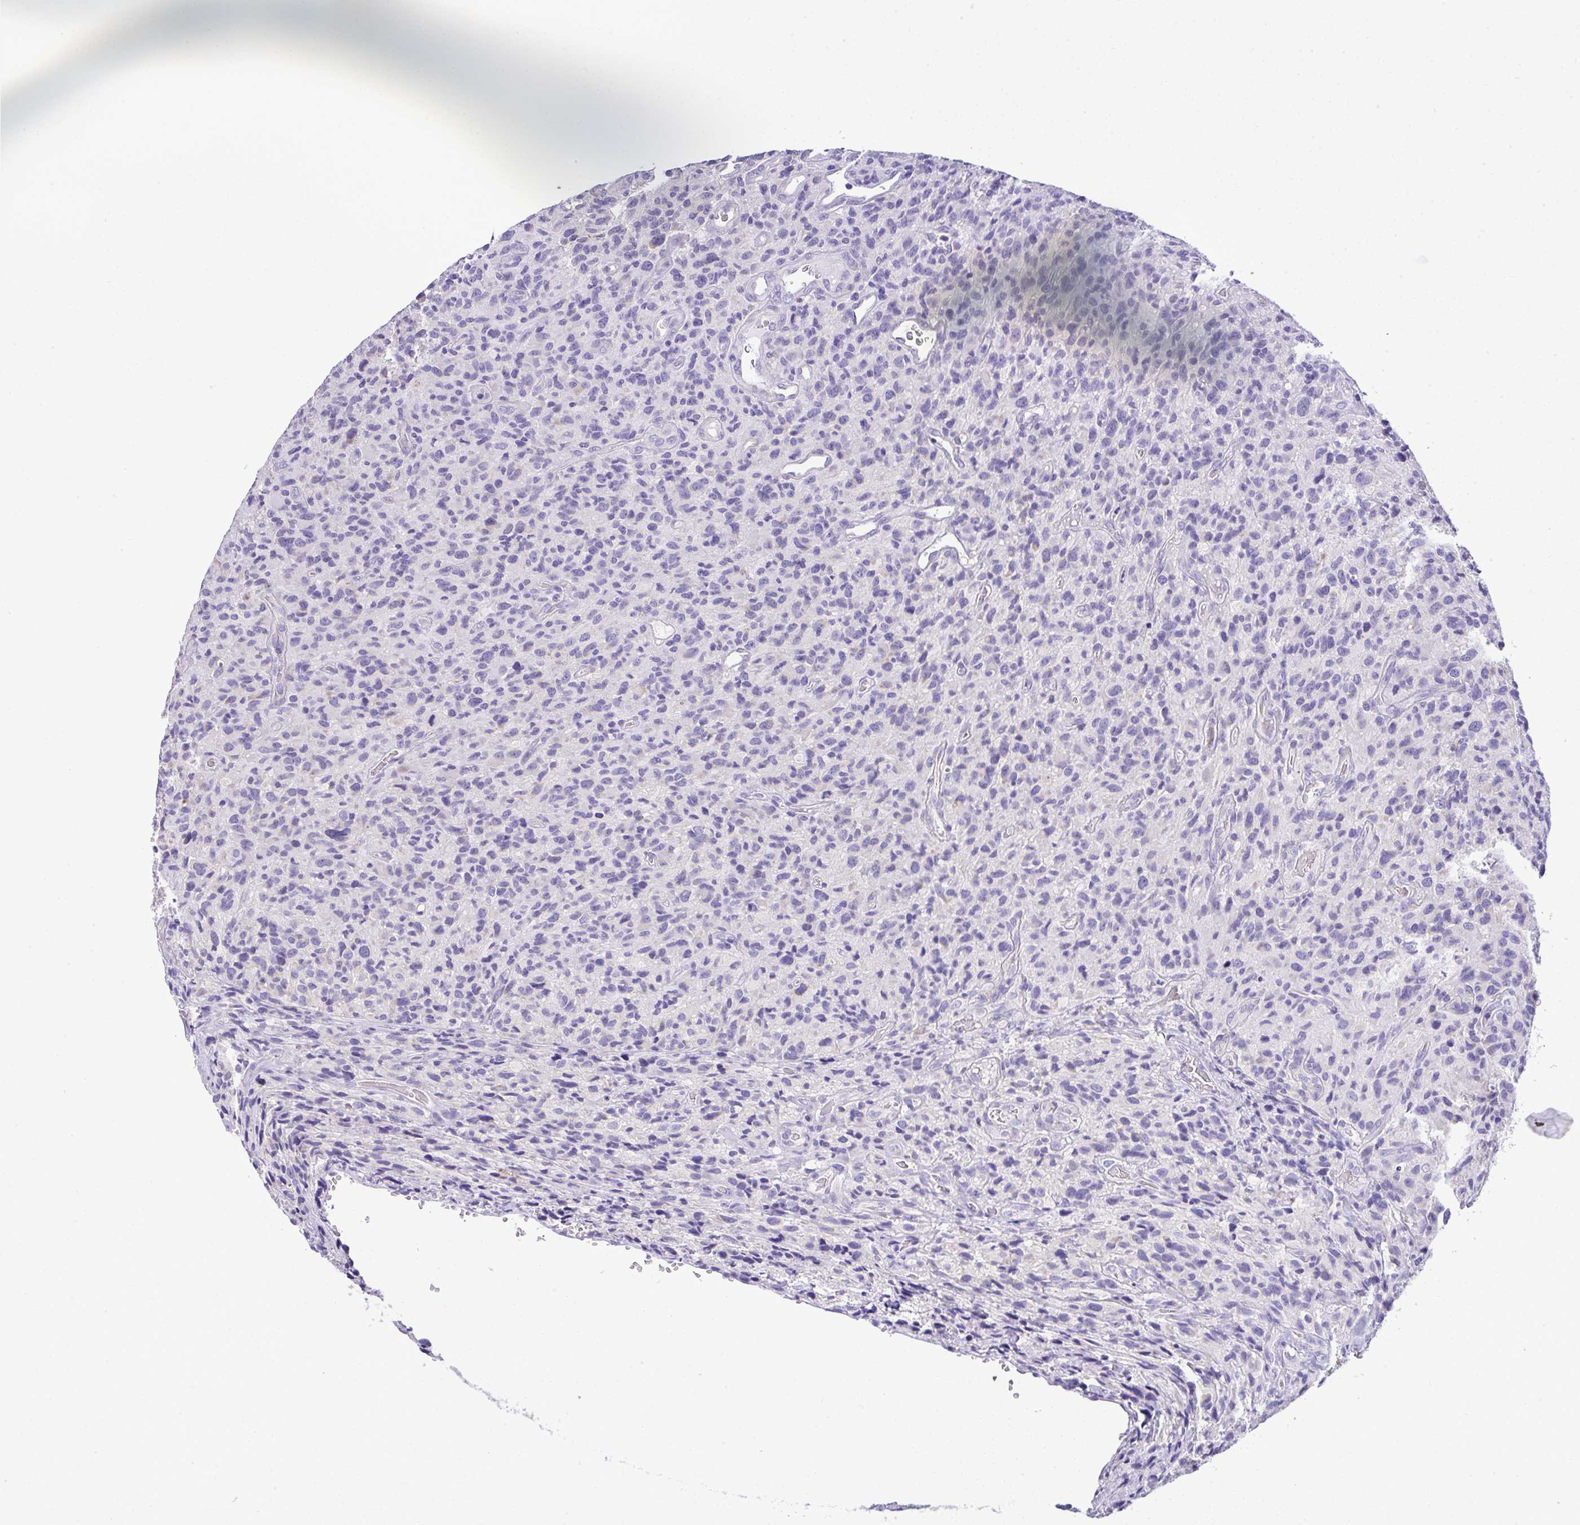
{"staining": {"intensity": "negative", "quantity": "none", "location": "none"}, "tissue": "glioma", "cell_type": "Tumor cells", "image_type": "cancer", "snomed": [{"axis": "morphology", "description": "Glioma, malignant, High grade"}, {"axis": "topography", "description": "Brain"}], "caption": "IHC micrograph of neoplastic tissue: malignant high-grade glioma stained with DAB (3,3'-diaminobenzidine) reveals no significant protein expression in tumor cells. (DAB immunohistochemistry with hematoxylin counter stain).", "gene": "ST8SIA2", "patient": {"sex": "male", "age": 76}}